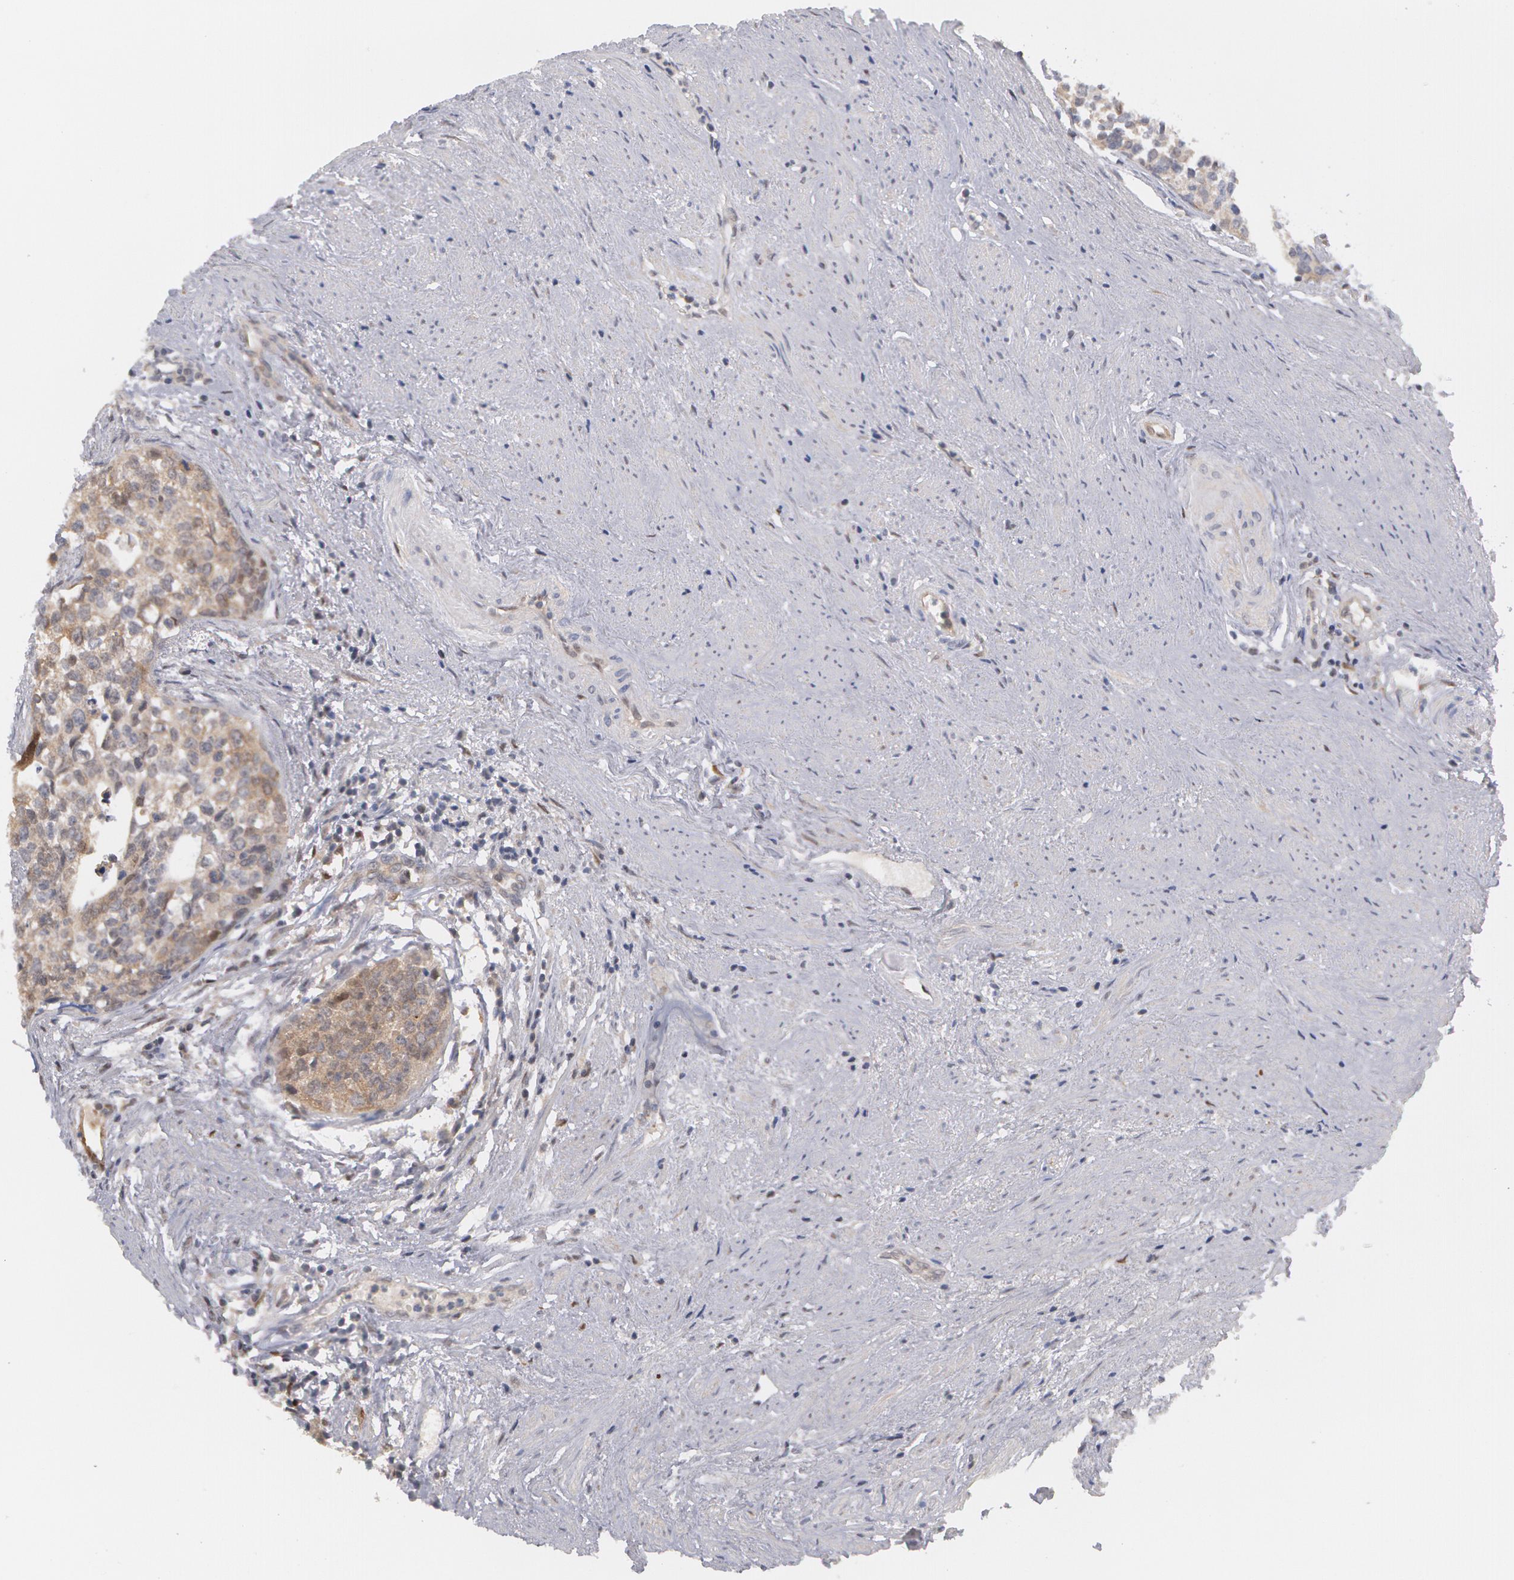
{"staining": {"intensity": "weak", "quantity": "25%-75%", "location": "cytoplasmic/membranous"}, "tissue": "urothelial cancer", "cell_type": "Tumor cells", "image_type": "cancer", "snomed": [{"axis": "morphology", "description": "Urothelial carcinoma, High grade"}, {"axis": "topography", "description": "Urinary bladder"}], "caption": "High-power microscopy captured an IHC histopathology image of urothelial cancer, revealing weak cytoplasmic/membranous expression in approximately 25%-75% of tumor cells. The staining was performed using DAB (3,3'-diaminobenzidine), with brown indicating positive protein expression. Nuclei are stained blue with hematoxylin.", "gene": "TXNRD1", "patient": {"sex": "male", "age": 81}}